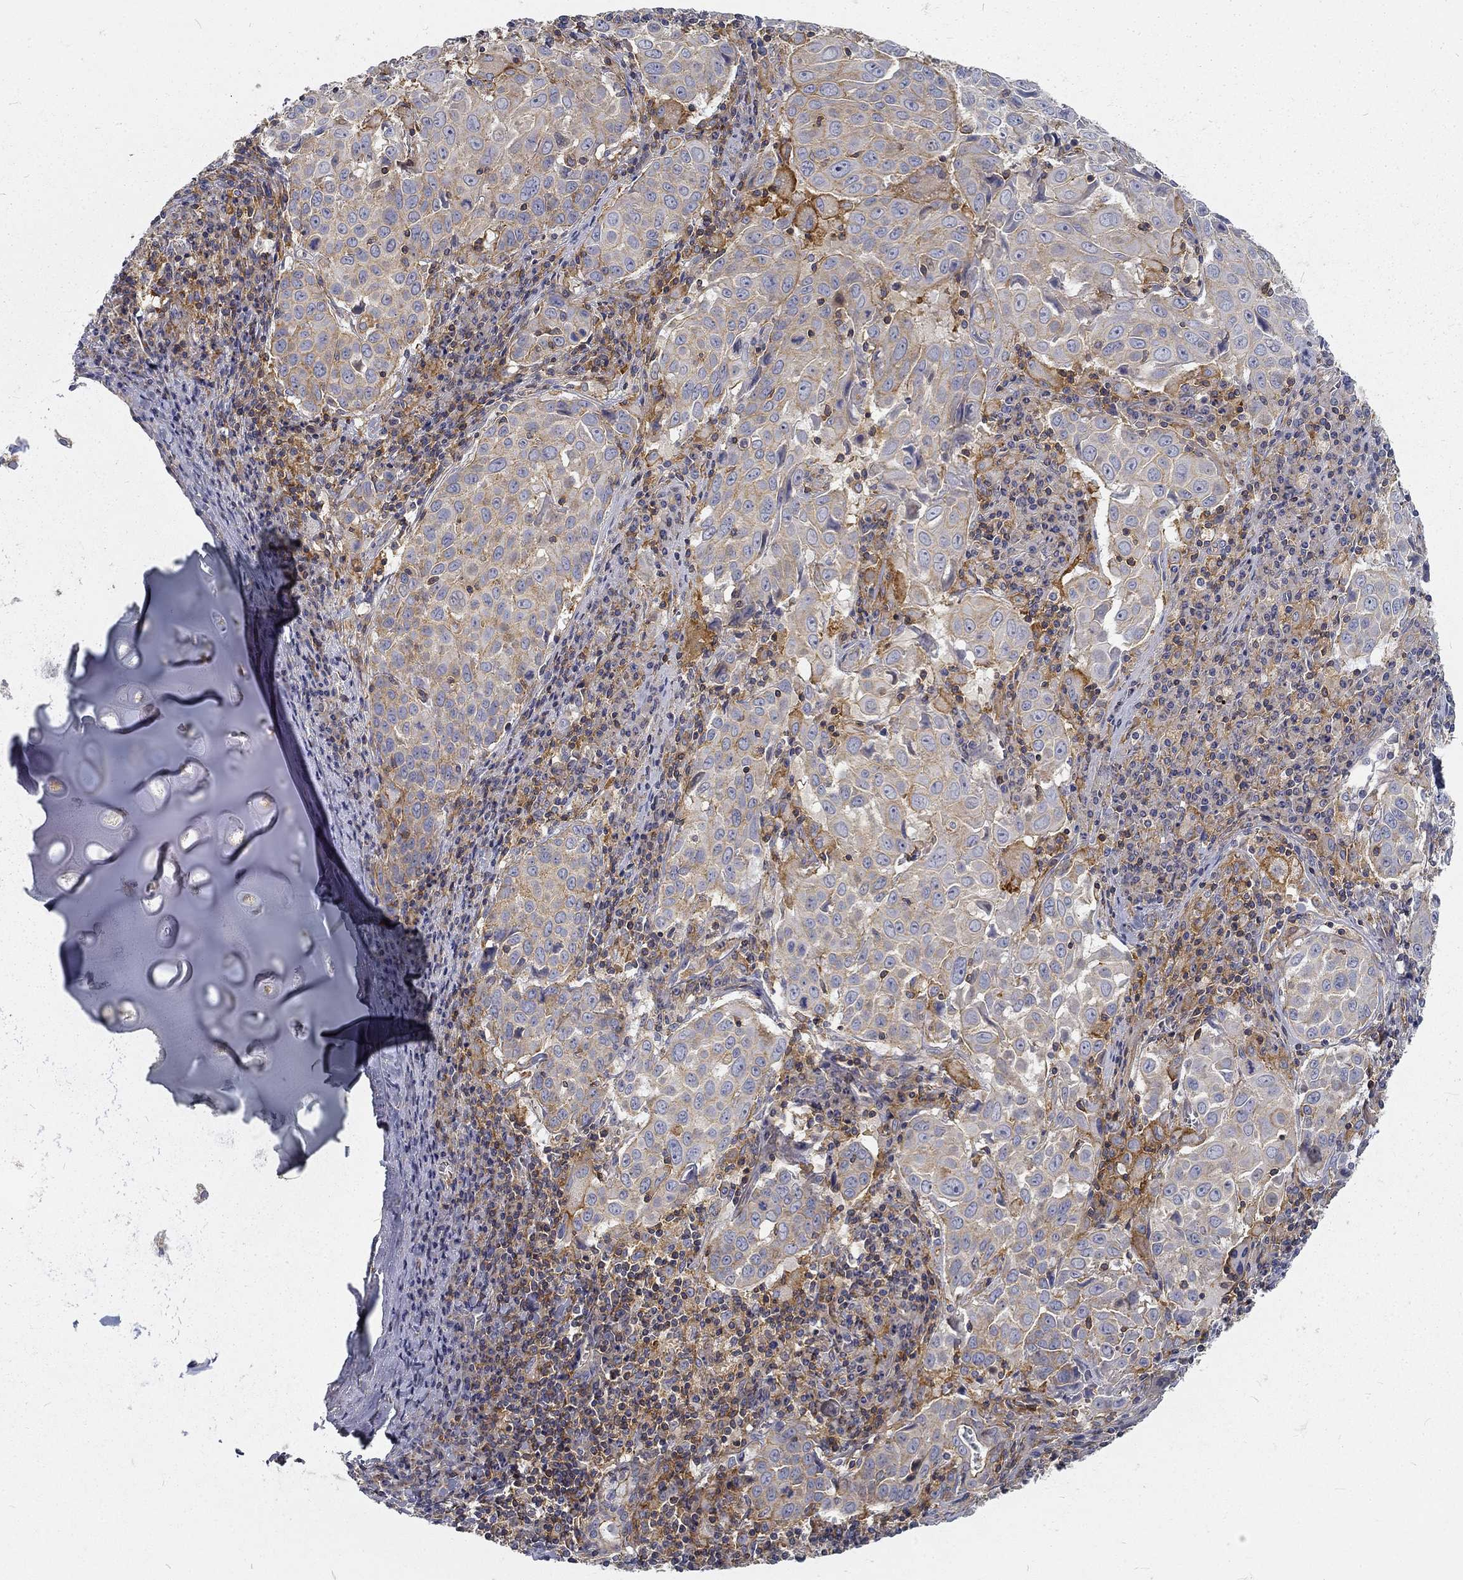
{"staining": {"intensity": "moderate", "quantity": "<25%", "location": "cytoplasmic/membranous"}, "tissue": "lung cancer", "cell_type": "Tumor cells", "image_type": "cancer", "snomed": [{"axis": "morphology", "description": "Squamous cell carcinoma, NOS"}, {"axis": "topography", "description": "Lung"}], "caption": "This micrograph exhibits immunohistochemistry staining of human squamous cell carcinoma (lung), with low moderate cytoplasmic/membranous staining in about <25% of tumor cells.", "gene": "MTMR11", "patient": {"sex": "male", "age": 57}}